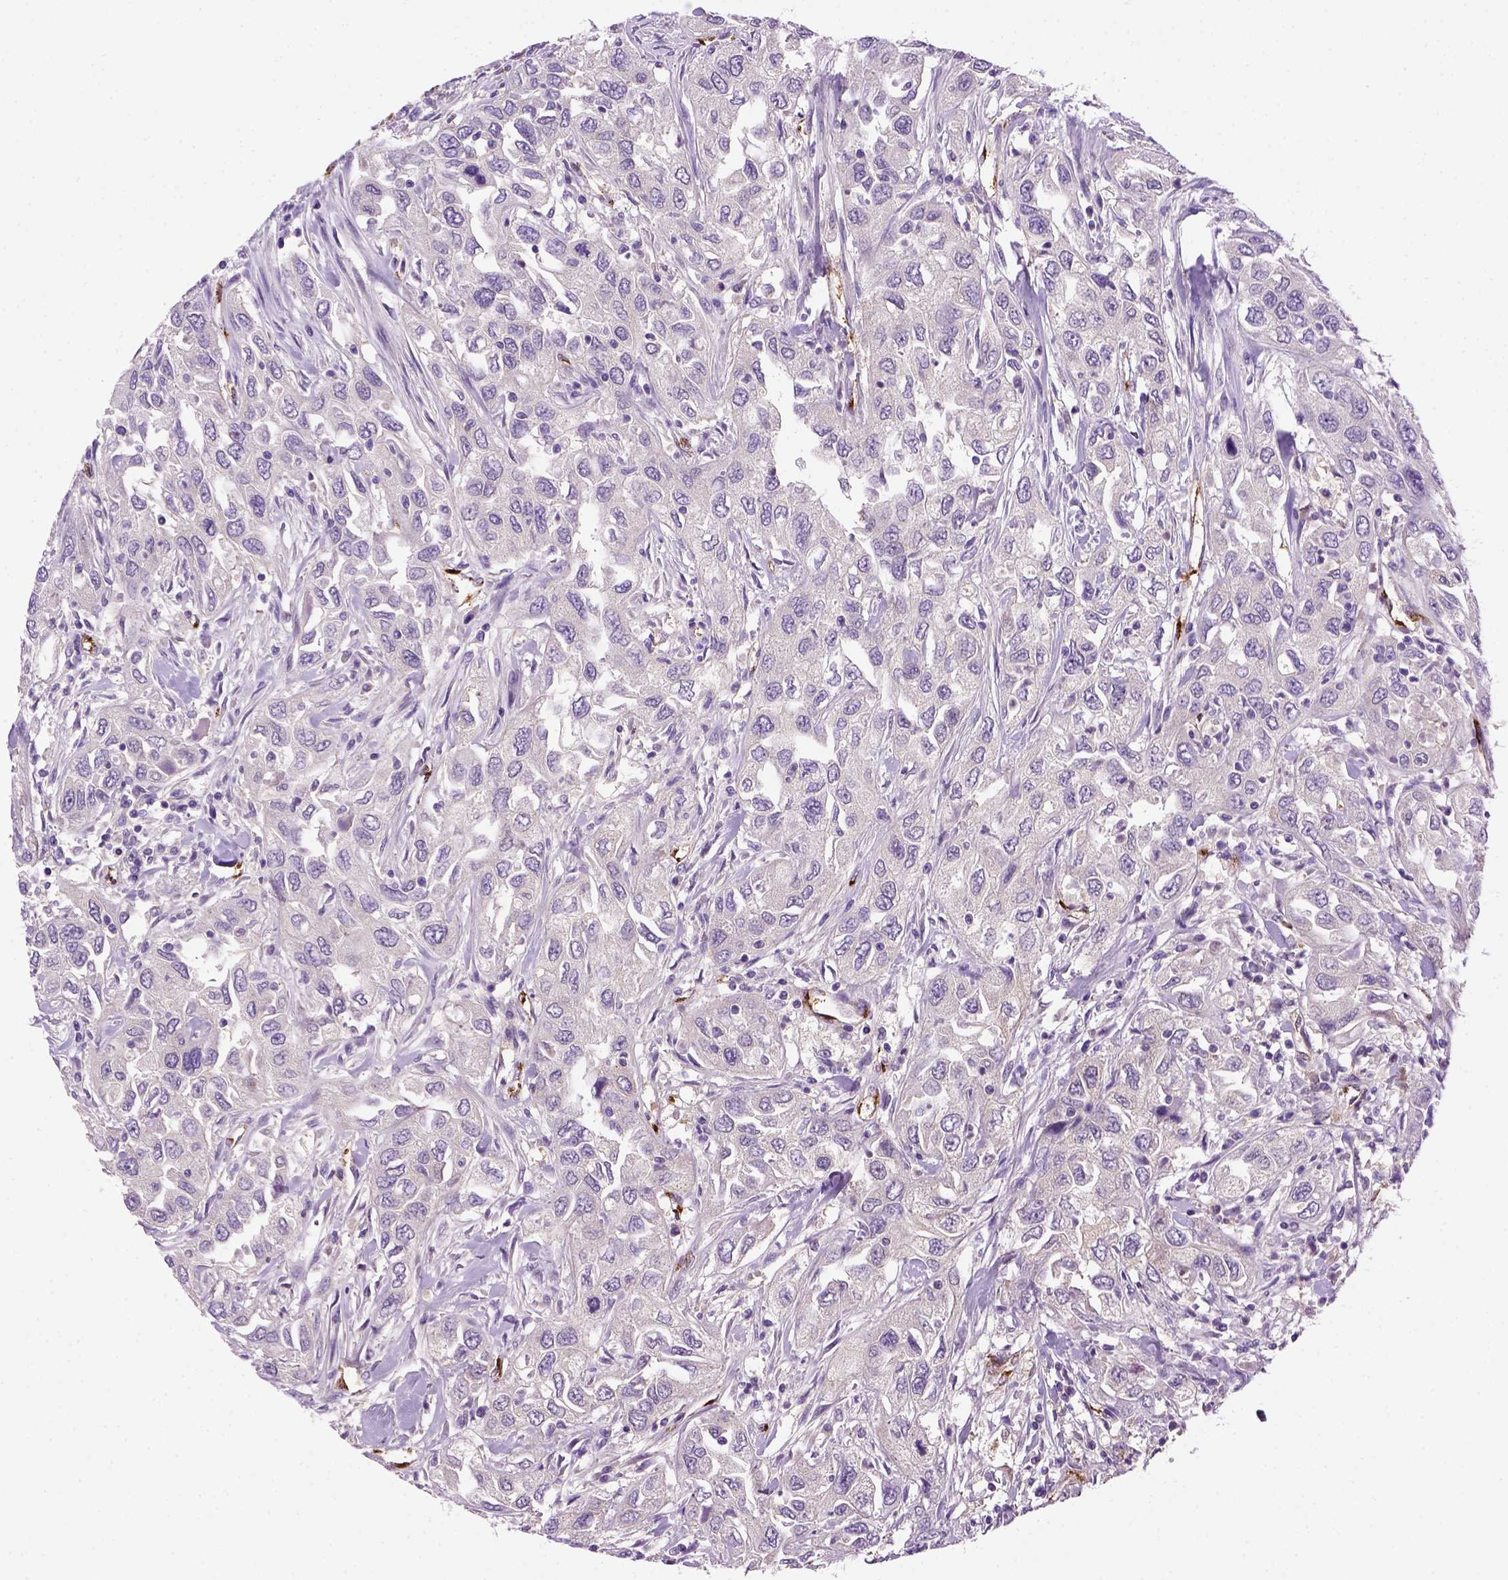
{"staining": {"intensity": "negative", "quantity": "none", "location": "none"}, "tissue": "urothelial cancer", "cell_type": "Tumor cells", "image_type": "cancer", "snomed": [{"axis": "morphology", "description": "Urothelial carcinoma, High grade"}, {"axis": "topography", "description": "Urinary bladder"}], "caption": "DAB immunohistochemical staining of high-grade urothelial carcinoma shows no significant staining in tumor cells.", "gene": "VWF", "patient": {"sex": "male", "age": 76}}